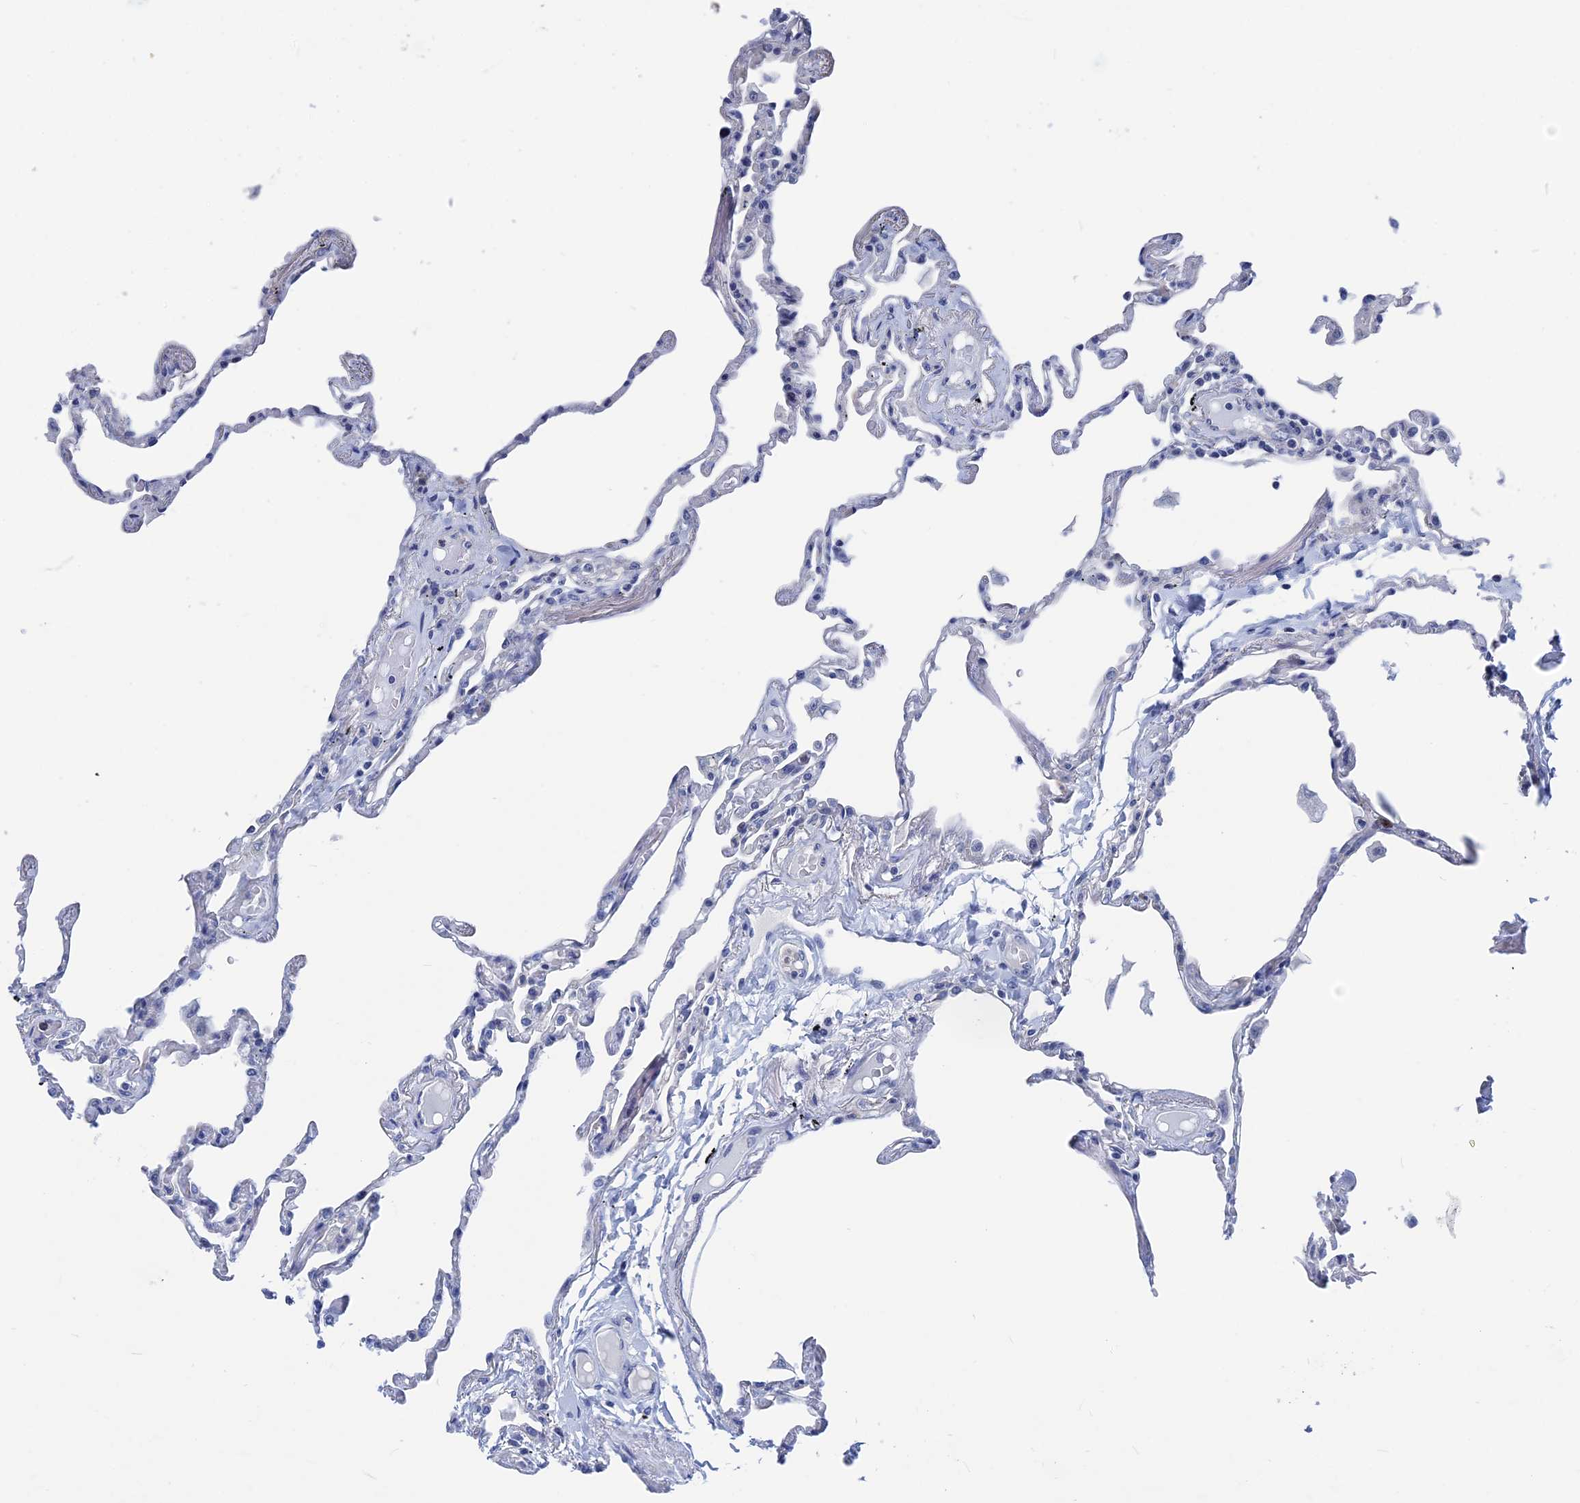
{"staining": {"intensity": "negative", "quantity": "none", "location": "none"}, "tissue": "lung", "cell_type": "Alveolar cells", "image_type": "normal", "snomed": [{"axis": "morphology", "description": "Normal tissue, NOS"}, {"axis": "topography", "description": "Lung"}], "caption": "IHC of normal lung demonstrates no expression in alveolar cells. (Brightfield microscopy of DAB (3,3'-diaminobenzidine) IHC at high magnification).", "gene": "MARCHF3", "patient": {"sex": "female", "age": 67}}